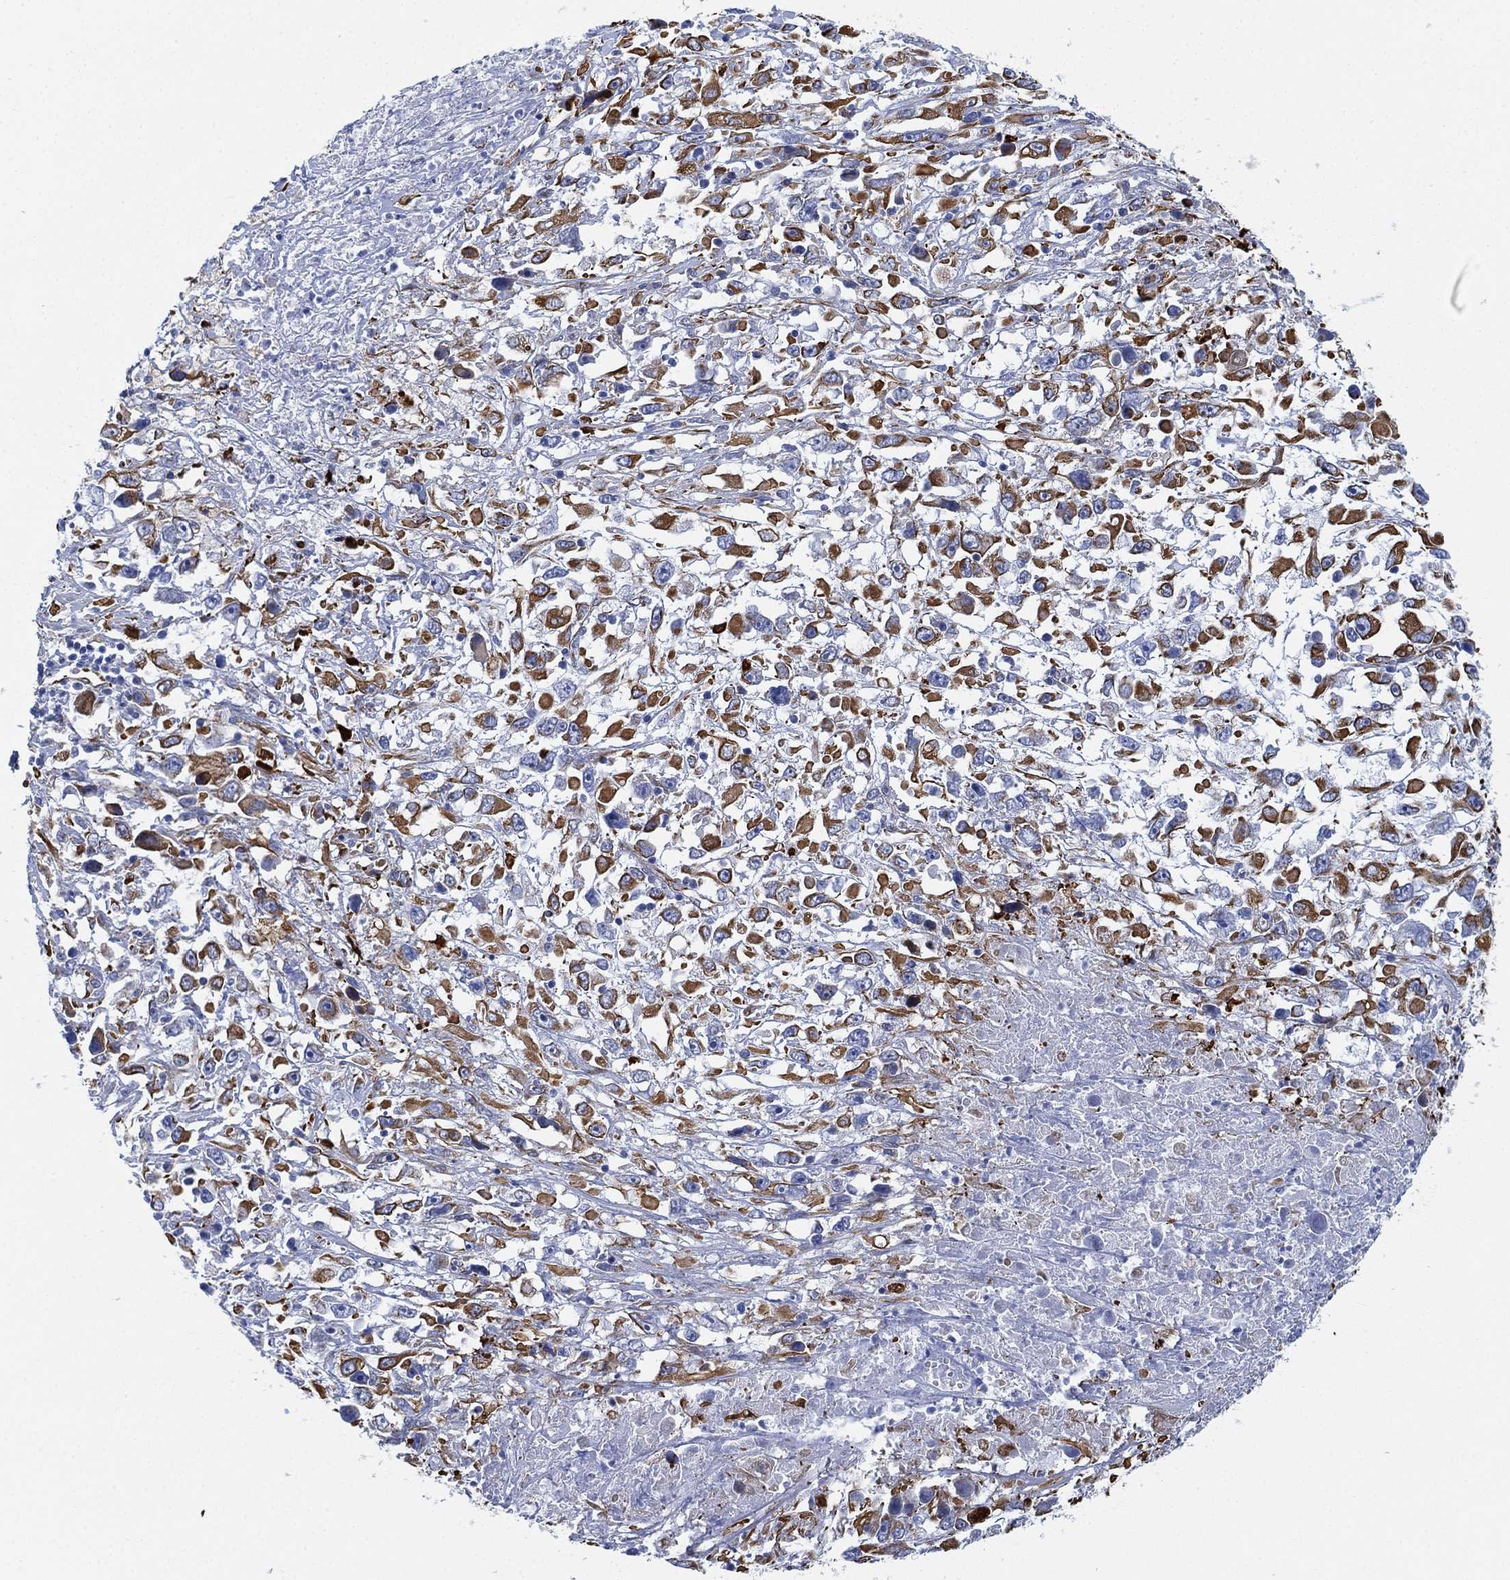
{"staining": {"intensity": "strong", "quantity": "25%-75%", "location": "cytoplasmic/membranous"}, "tissue": "melanoma", "cell_type": "Tumor cells", "image_type": "cancer", "snomed": [{"axis": "morphology", "description": "Malignant melanoma, Metastatic site"}, {"axis": "topography", "description": "Soft tissue"}], "caption": "A high amount of strong cytoplasmic/membranous positivity is identified in about 25%-75% of tumor cells in melanoma tissue.", "gene": "PSKH2", "patient": {"sex": "male", "age": 50}}